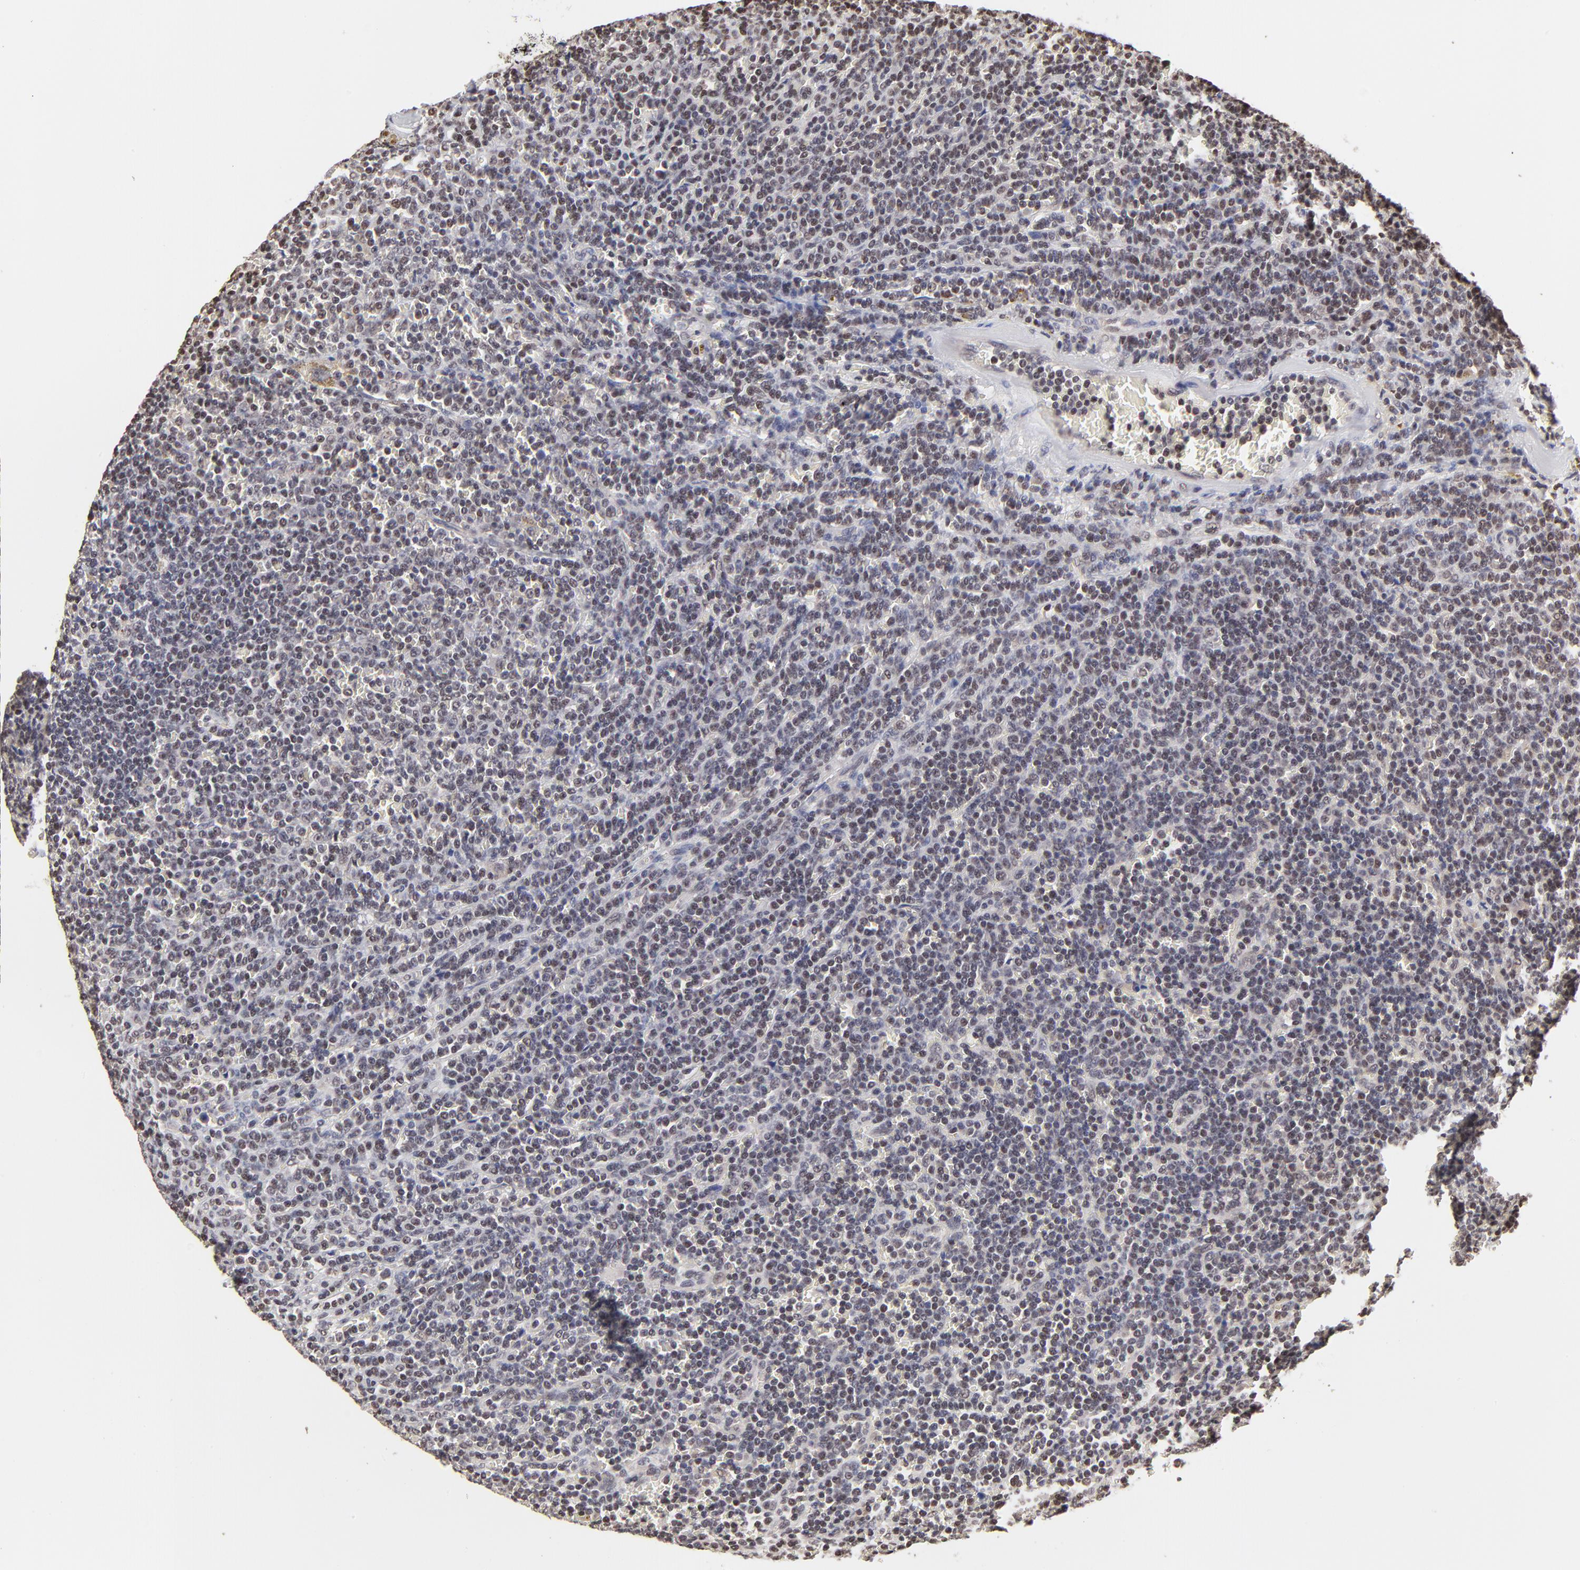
{"staining": {"intensity": "weak", "quantity": "25%-75%", "location": "nuclear"}, "tissue": "lymphoma", "cell_type": "Tumor cells", "image_type": "cancer", "snomed": [{"axis": "morphology", "description": "Malignant lymphoma, non-Hodgkin's type, Low grade"}, {"axis": "topography", "description": "Spleen"}], "caption": "DAB (3,3'-diaminobenzidine) immunohistochemical staining of human low-grade malignant lymphoma, non-Hodgkin's type demonstrates weak nuclear protein staining in approximately 25%-75% of tumor cells.", "gene": "DSN1", "patient": {"sex": "male", "age": 80}}